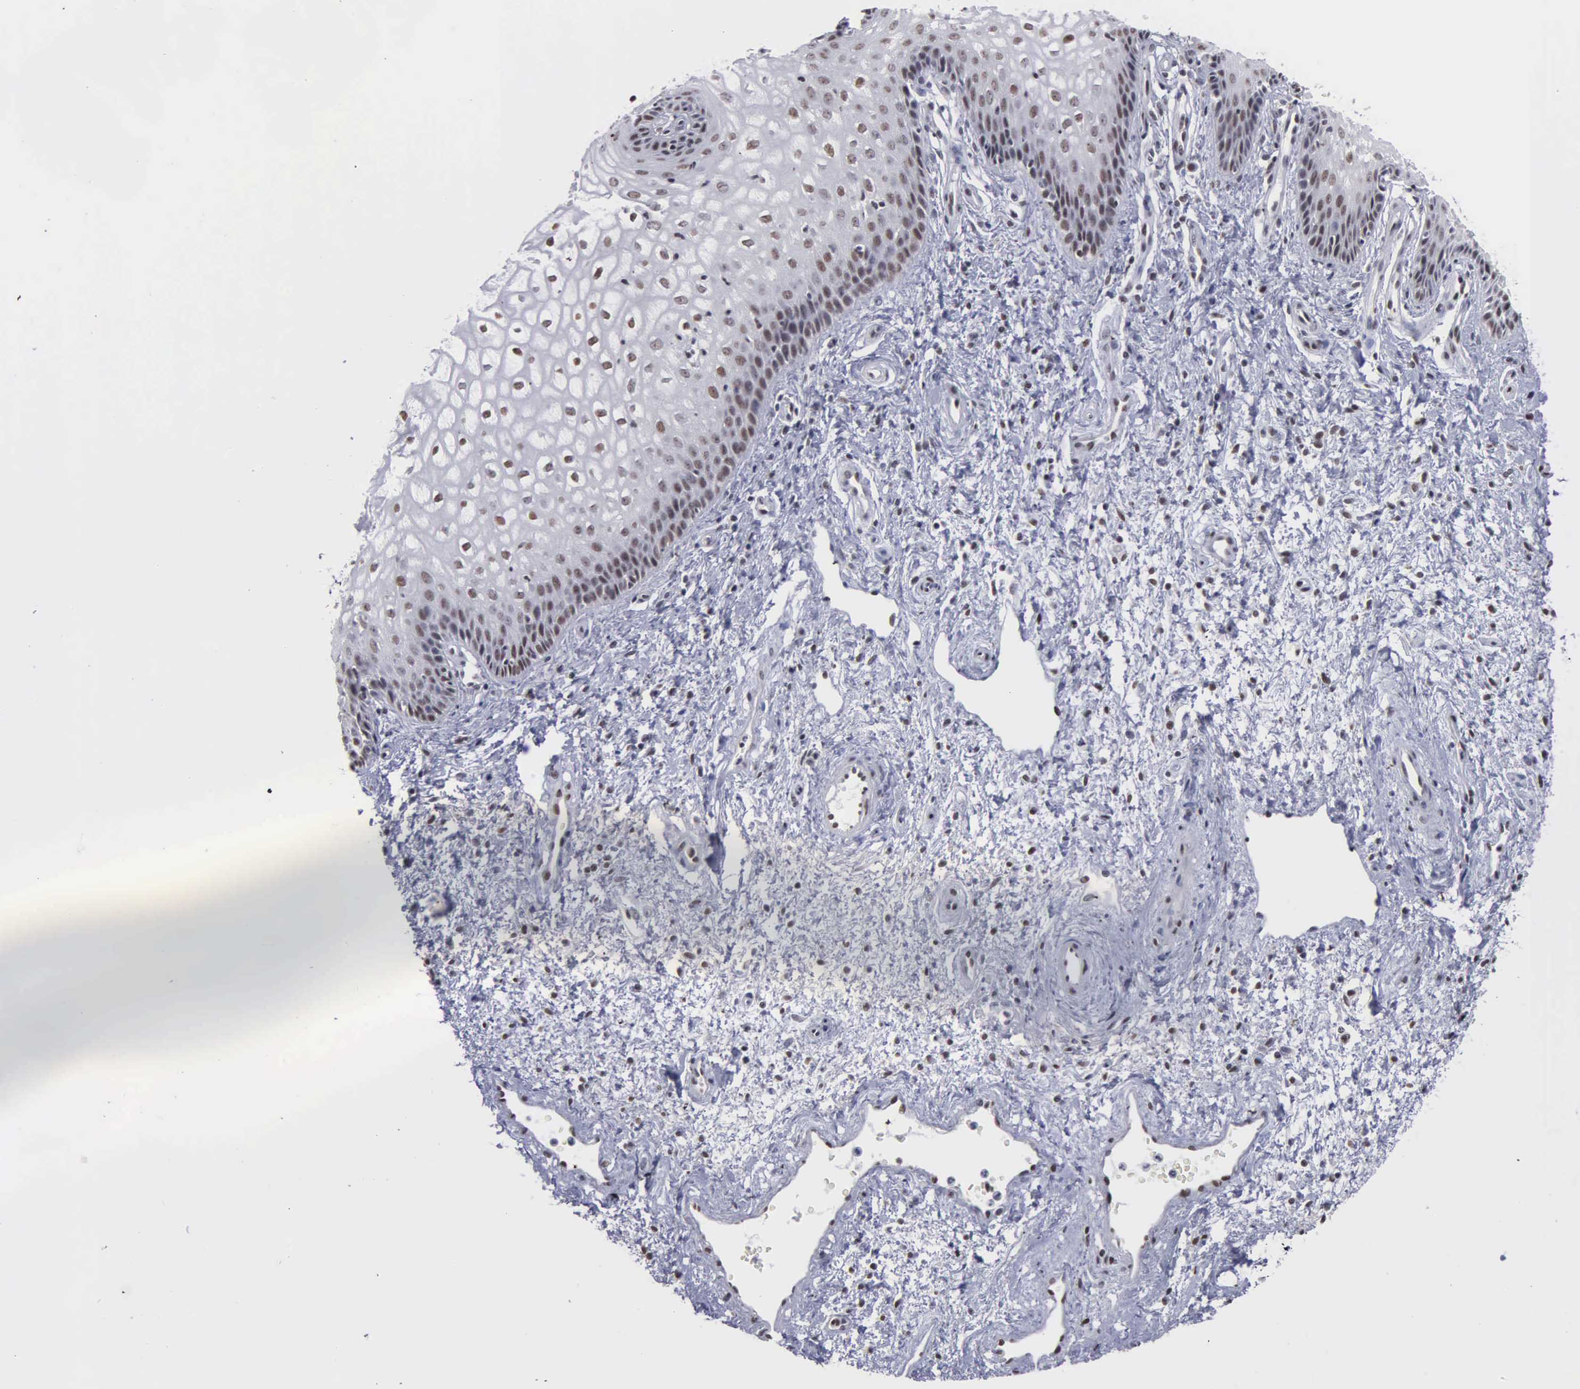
{"staining": {"intensity": "moderate", "quantity": ">75%", "location": "nuclear"}, "tissue": "vagina", "cell_type": "Squamous epithelial cells", "image_type": "normal", "snomed": [{"axis": "morphology", "description": "Normal tissue, NOS"}, {"axis": "topography", "description": "Vagina"}], "caption": "IHC micrograph of unremarkable vagina stained for a protein (brown), which exhibits medium levels of moderate nuclear staining in about >75% of squamous epithelial cells.", "gene": "KIAA0586", "patient": {"sex": "female", "age": 34}}